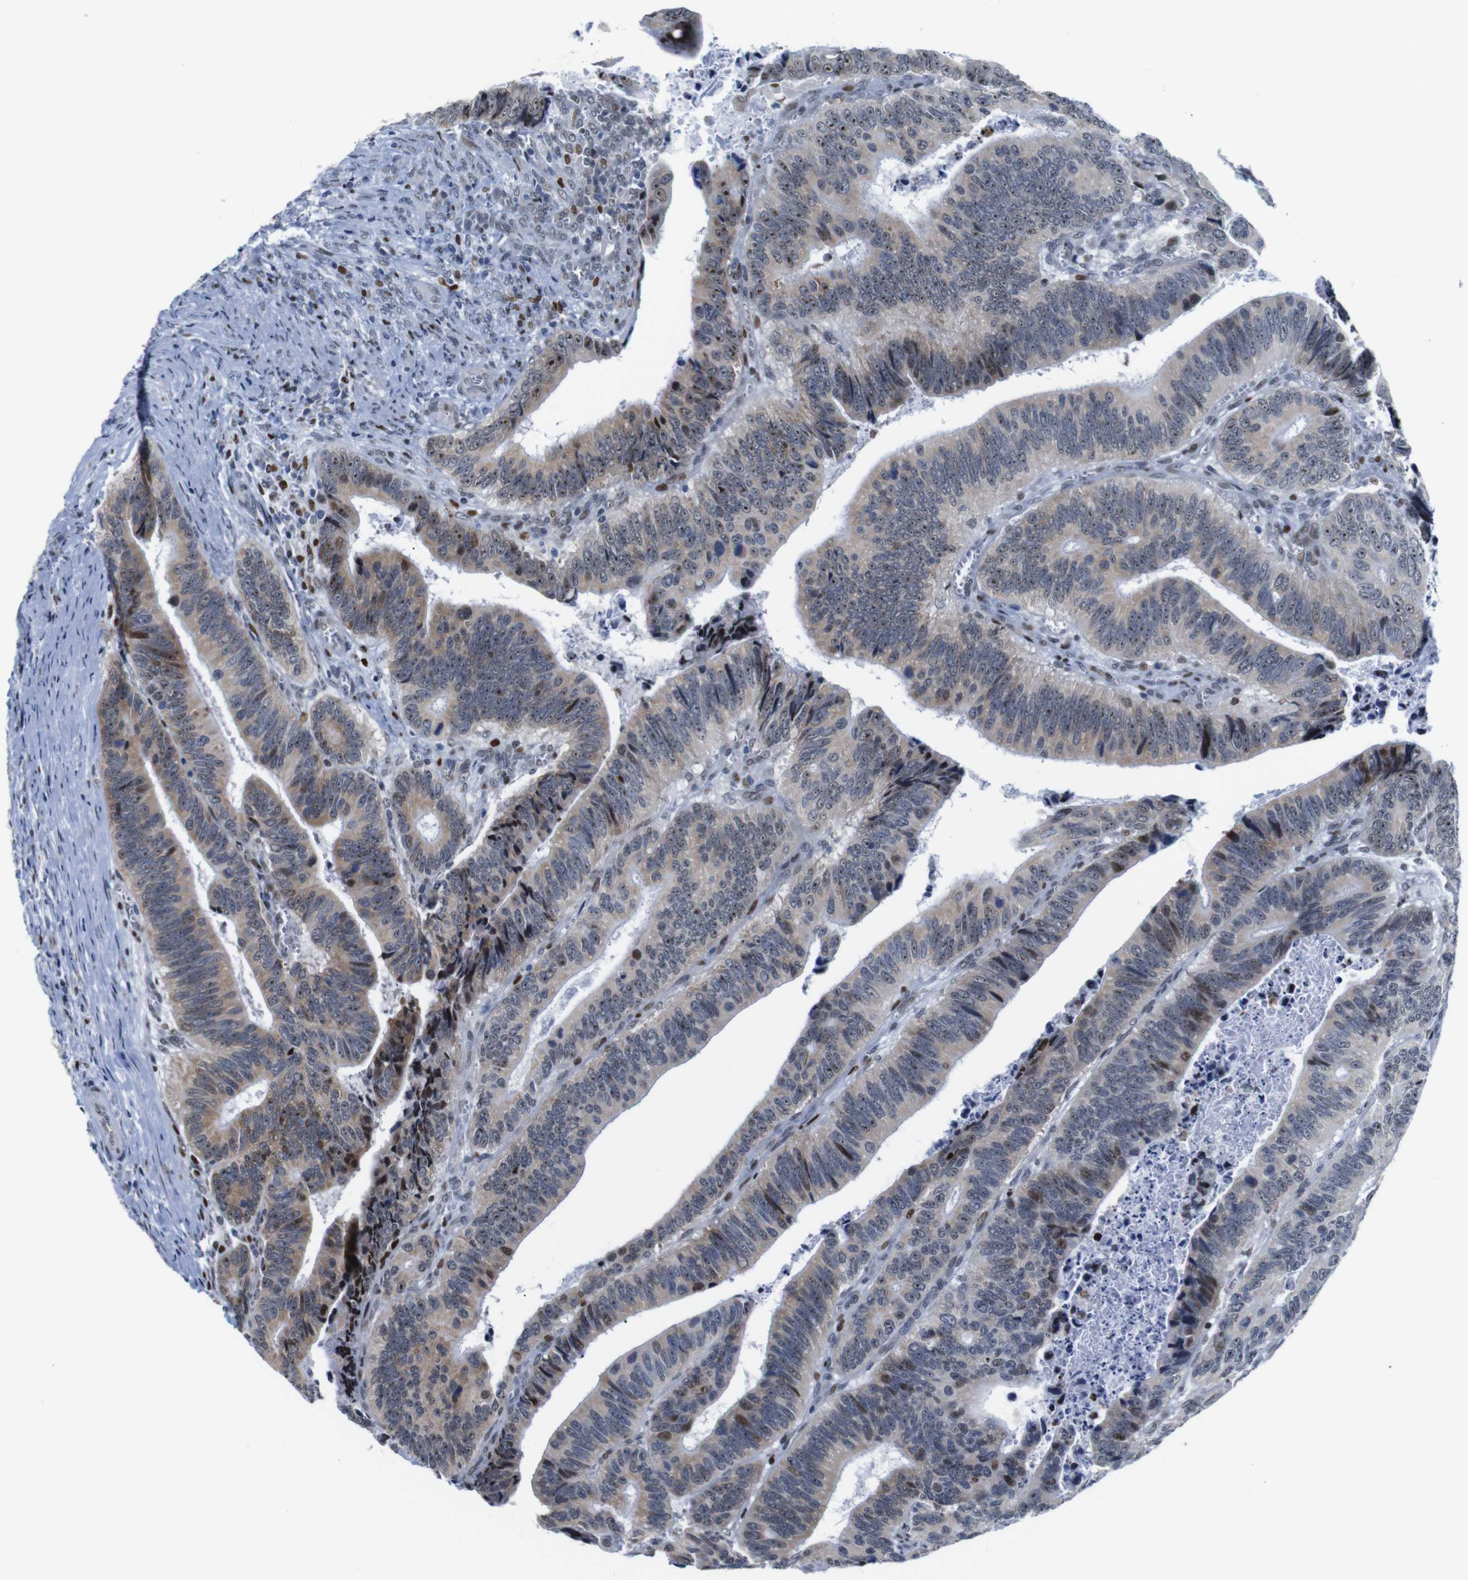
{"staining": {"intensity": "moderate", "quantity": ">75%", "location": "cytoplasmic/membranous,nuclear"}, "tissue": "colorectal cancer", "cell_type": "Tumor cells", "image_type": "cancer", "snomed": [{"axis": "morphology", "description": "Inflammation, NOS"}, {"axis": "morphology", "description": "Adenocarcinoma, NOS"}, {"axis": "topography", "description": "Colon"}], "caption": "A brown stain highlights moderate cytoplasmic/membranous and nuclear positivity of a protein in colorectal adenocarcinoma tumor cells.", "gene": "GATA6", "patient": {"sex": "male", "age": 72}}